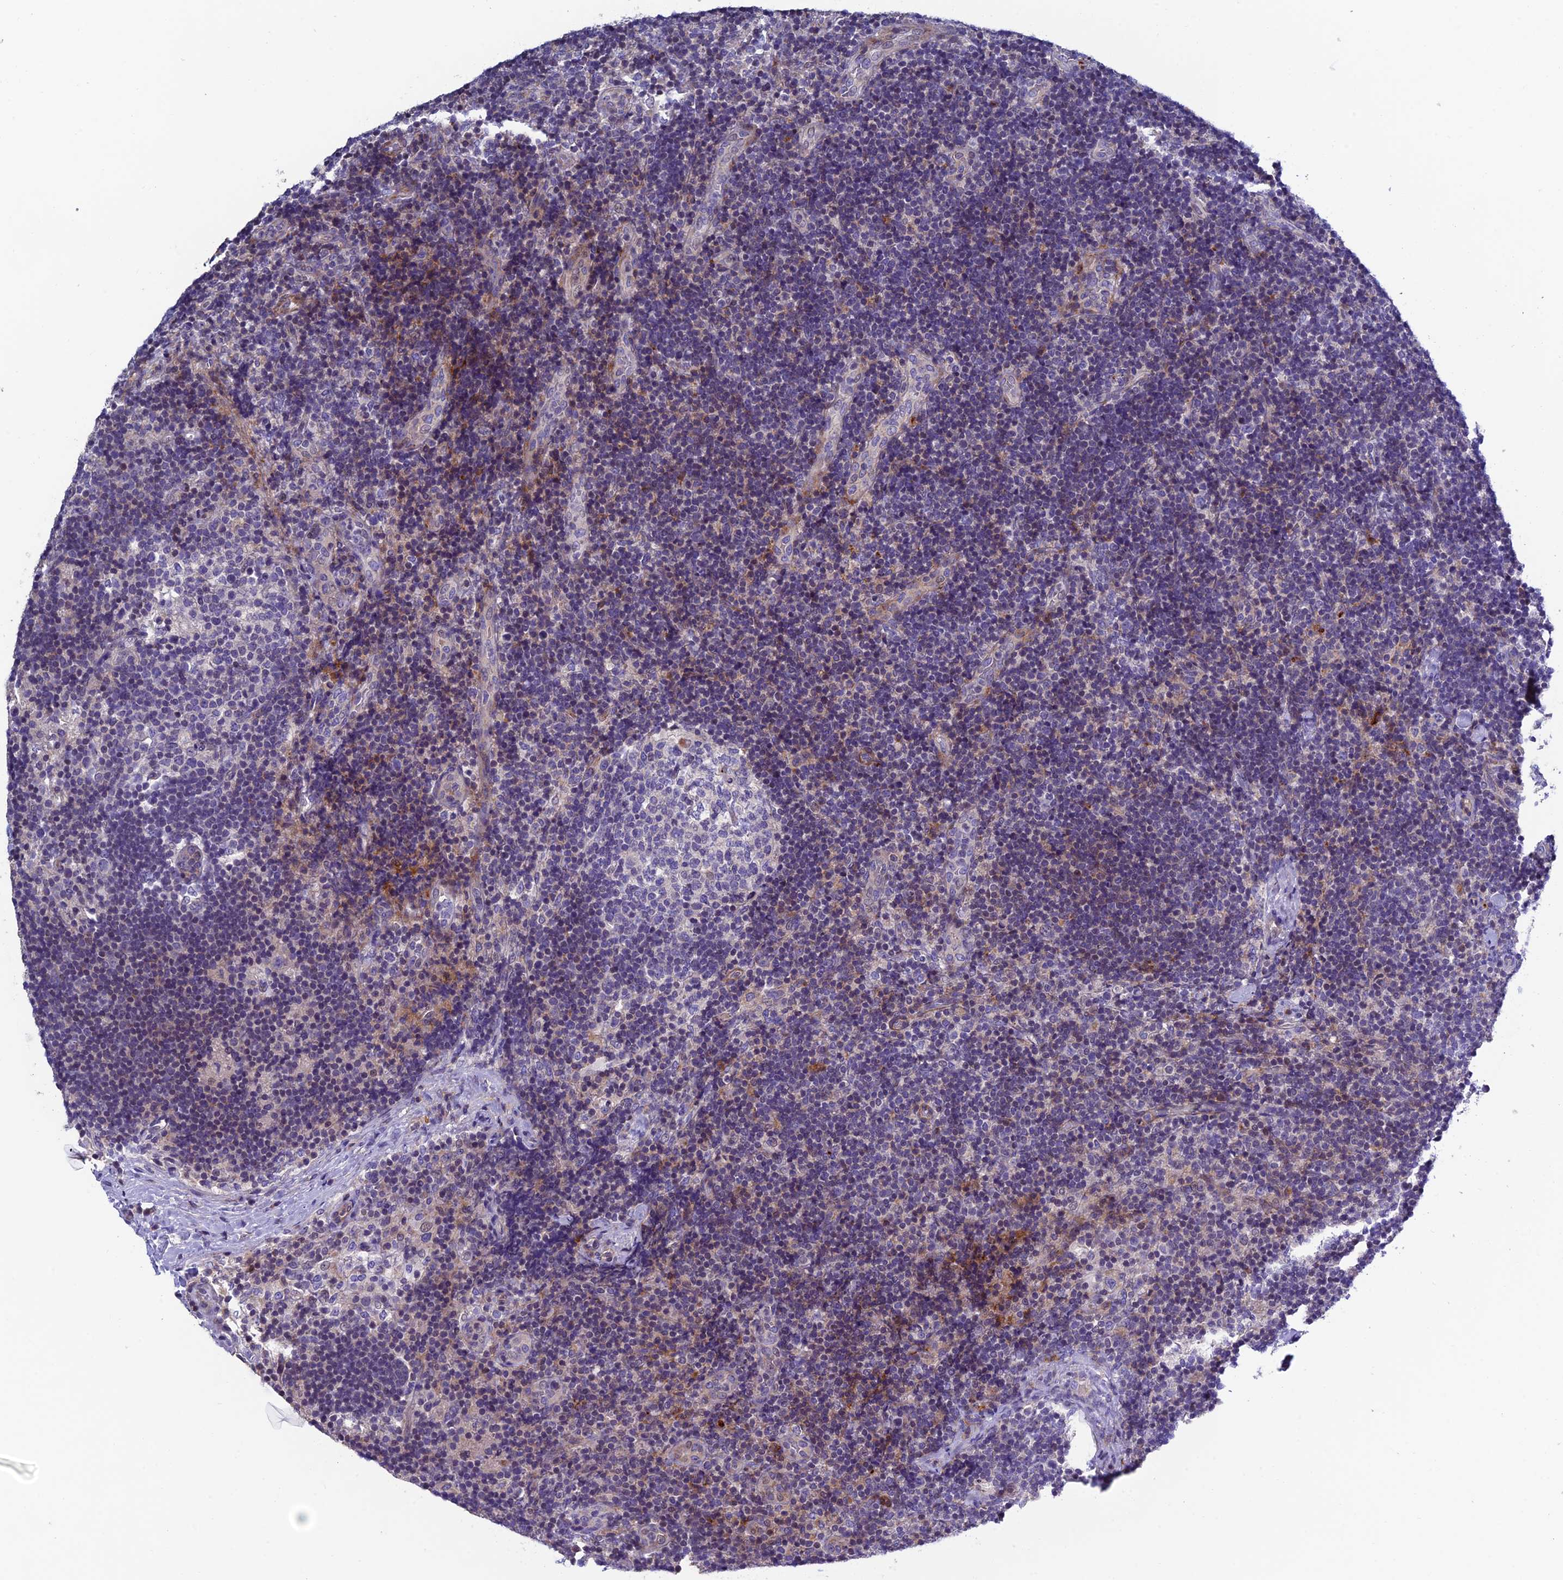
{"staining": {"intensity": "negative", "quantity": "none", "location": "none"}, "tissue": "lymph node", "cell_type": "Germinal center cells", "image_type": "normal", "snomed": [{"axis": "morphology", "description": "Normal tissue, NOS"}, {"axis": "topography", "description": "Lymph node"}], "caption": "Germinal center cells show no significant protein positivity in normal lymph node. The staining was performed using DAB (3,3'-diaminobenzidine) to visualize the protein expression in brown, while the nuclei were stained in blue with hematoxylin (Magnification: 20x).", "gene": "FAM178B", "patient": {"sex": "female", "age": 22}}